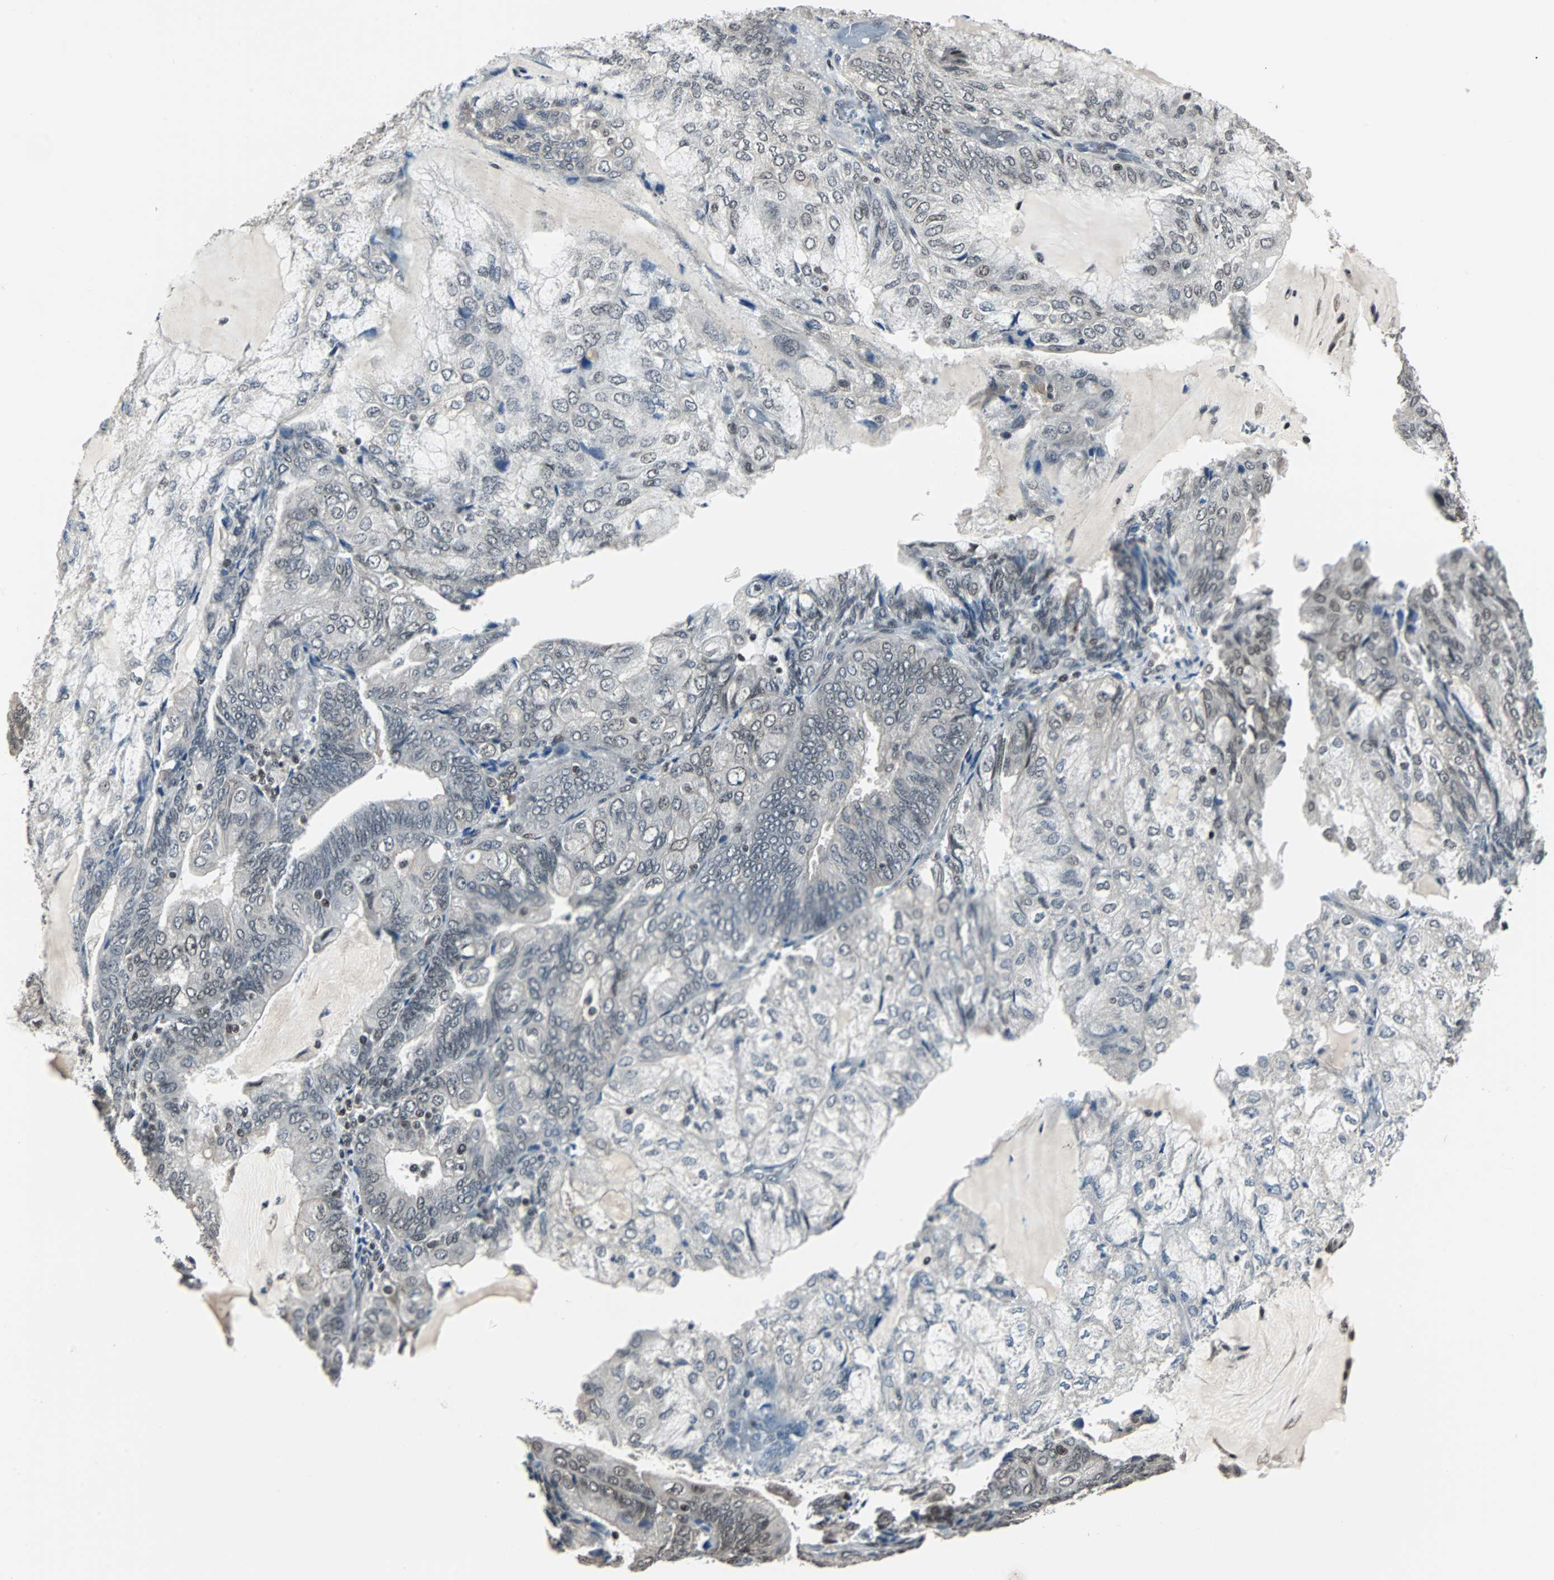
{"staining": {"intensity": "weak", "quantity": ">75%", "location": "nuclear"}, "tissue": "endometrial cancer", "cell_type": "Tumor cells", "image_type": "cancer", "snomed": [{"axis": "morphology", "description": "Adenocarcinoma, NOS"}, {"axis": "topography", "description": "Endometrium"}], "caption": "IHC photomicrograph of endometrial cancer (adenocarcinoma) stained for a protein (brown), which displays low levels of weak nuclear expression in approximately >75% of tumor cells.", "gene": "TERF2IP", "patient": {"sex": "female", "age": 81}}